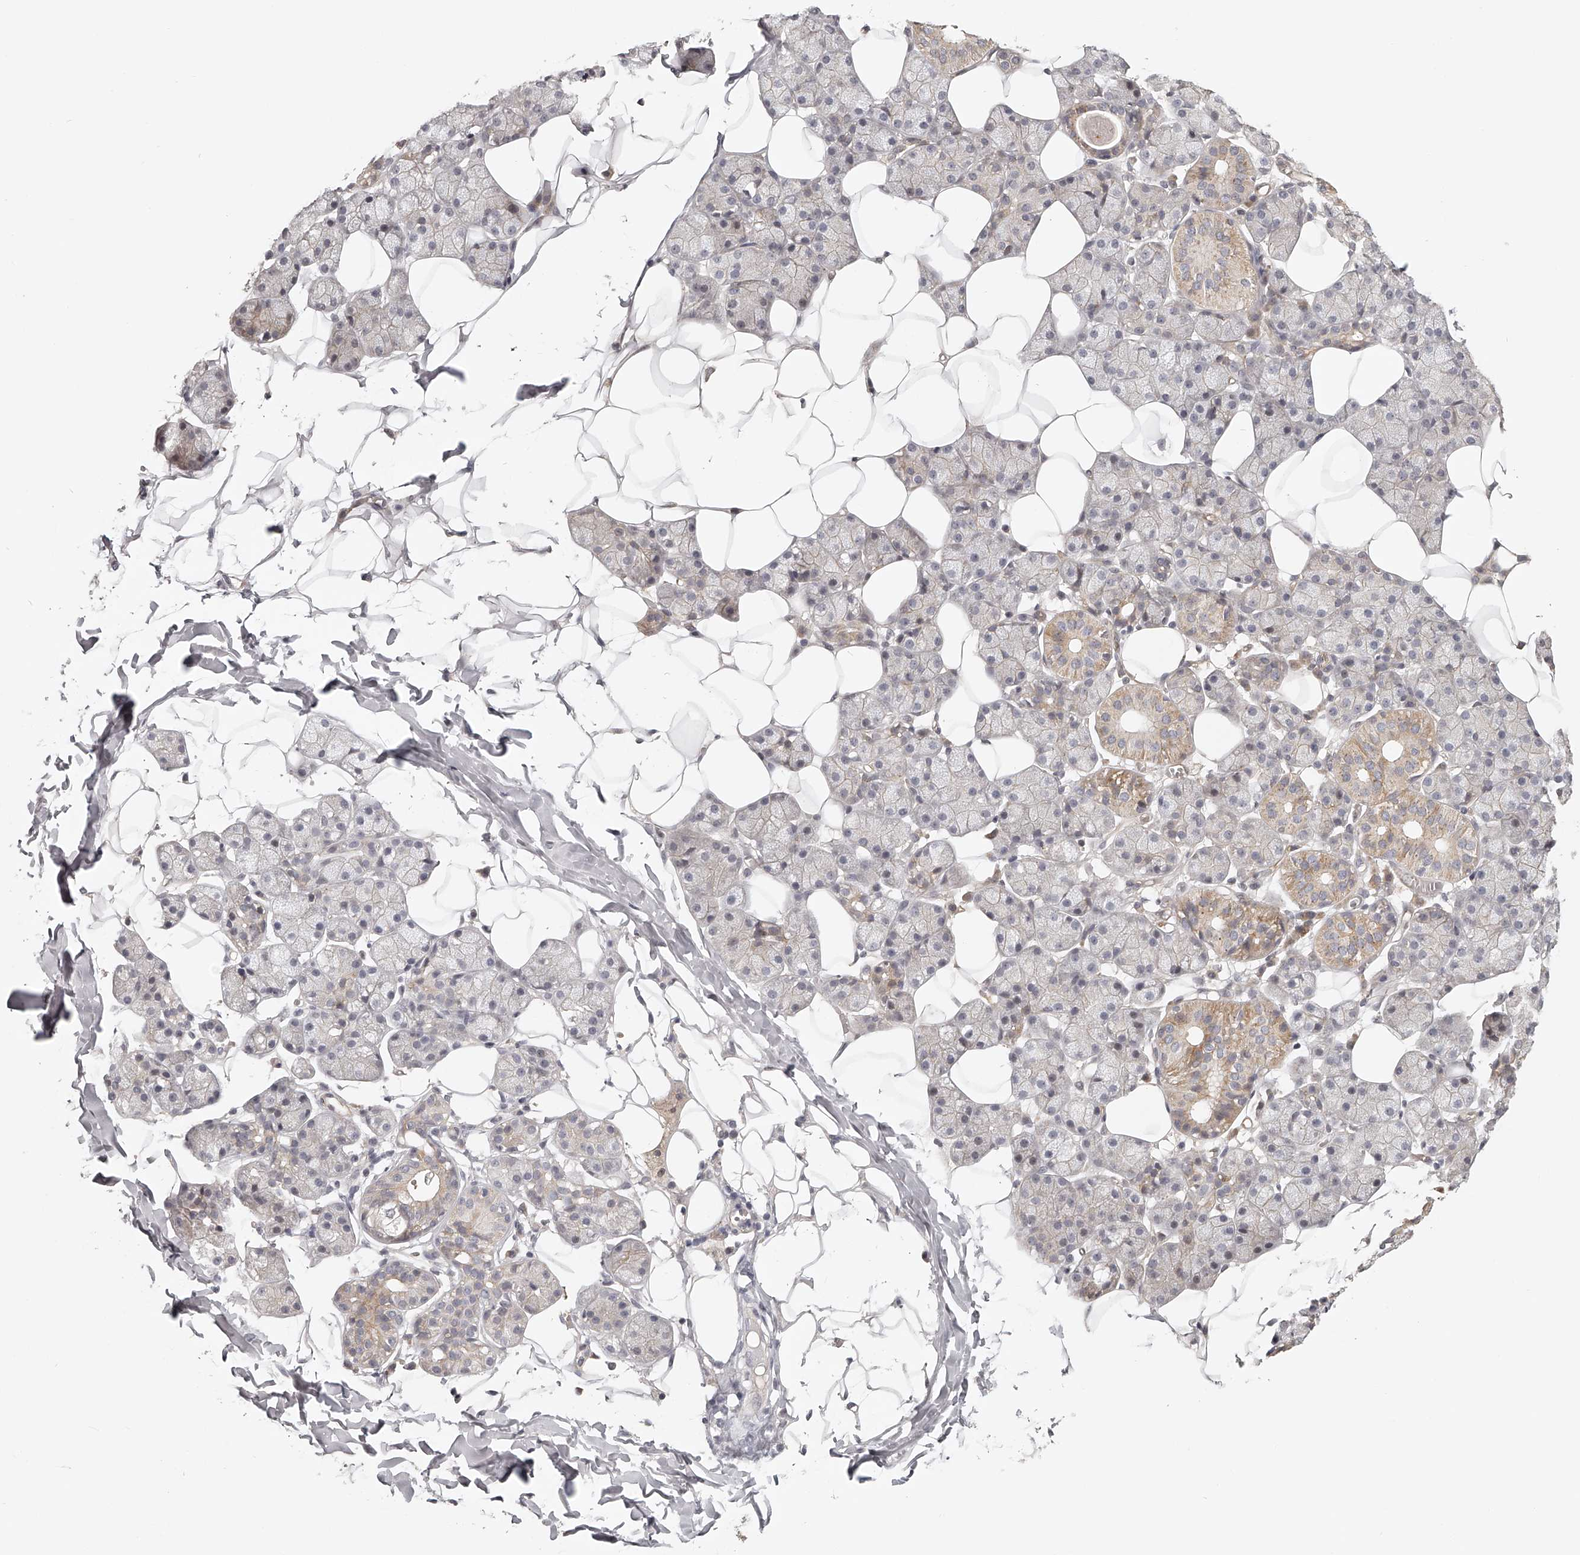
{"staining": {"intensity": "moderate", "quantity": "25%-75%", "location": "cytoplasmic/membranous"}, "tissue": "salivary gland", "cell_type": "Glandular cells", "image_type": "normal", "snomed": [{"axis": "morphology", "description": "Normal tissue, NOS"}, {"axis": "topography", "description": "Salivary gland"}], "caption": "Immunohistochemistry (IHC) staining of benign salivary gland, which reveals medium levels of moderate cytoplasmic/membranous positivity in approximately 25%-75% of glandular cells indicating moderate cytoplasmic/membranous protein positivity. The staining was performed using DAB (3,3'-diaminobenzidine) (brown) for protein detection and nuclei were counterstained in hematoxylin (blue).", "gene": "ZNF582", "patient": {"sex": "female", "age": 33}}